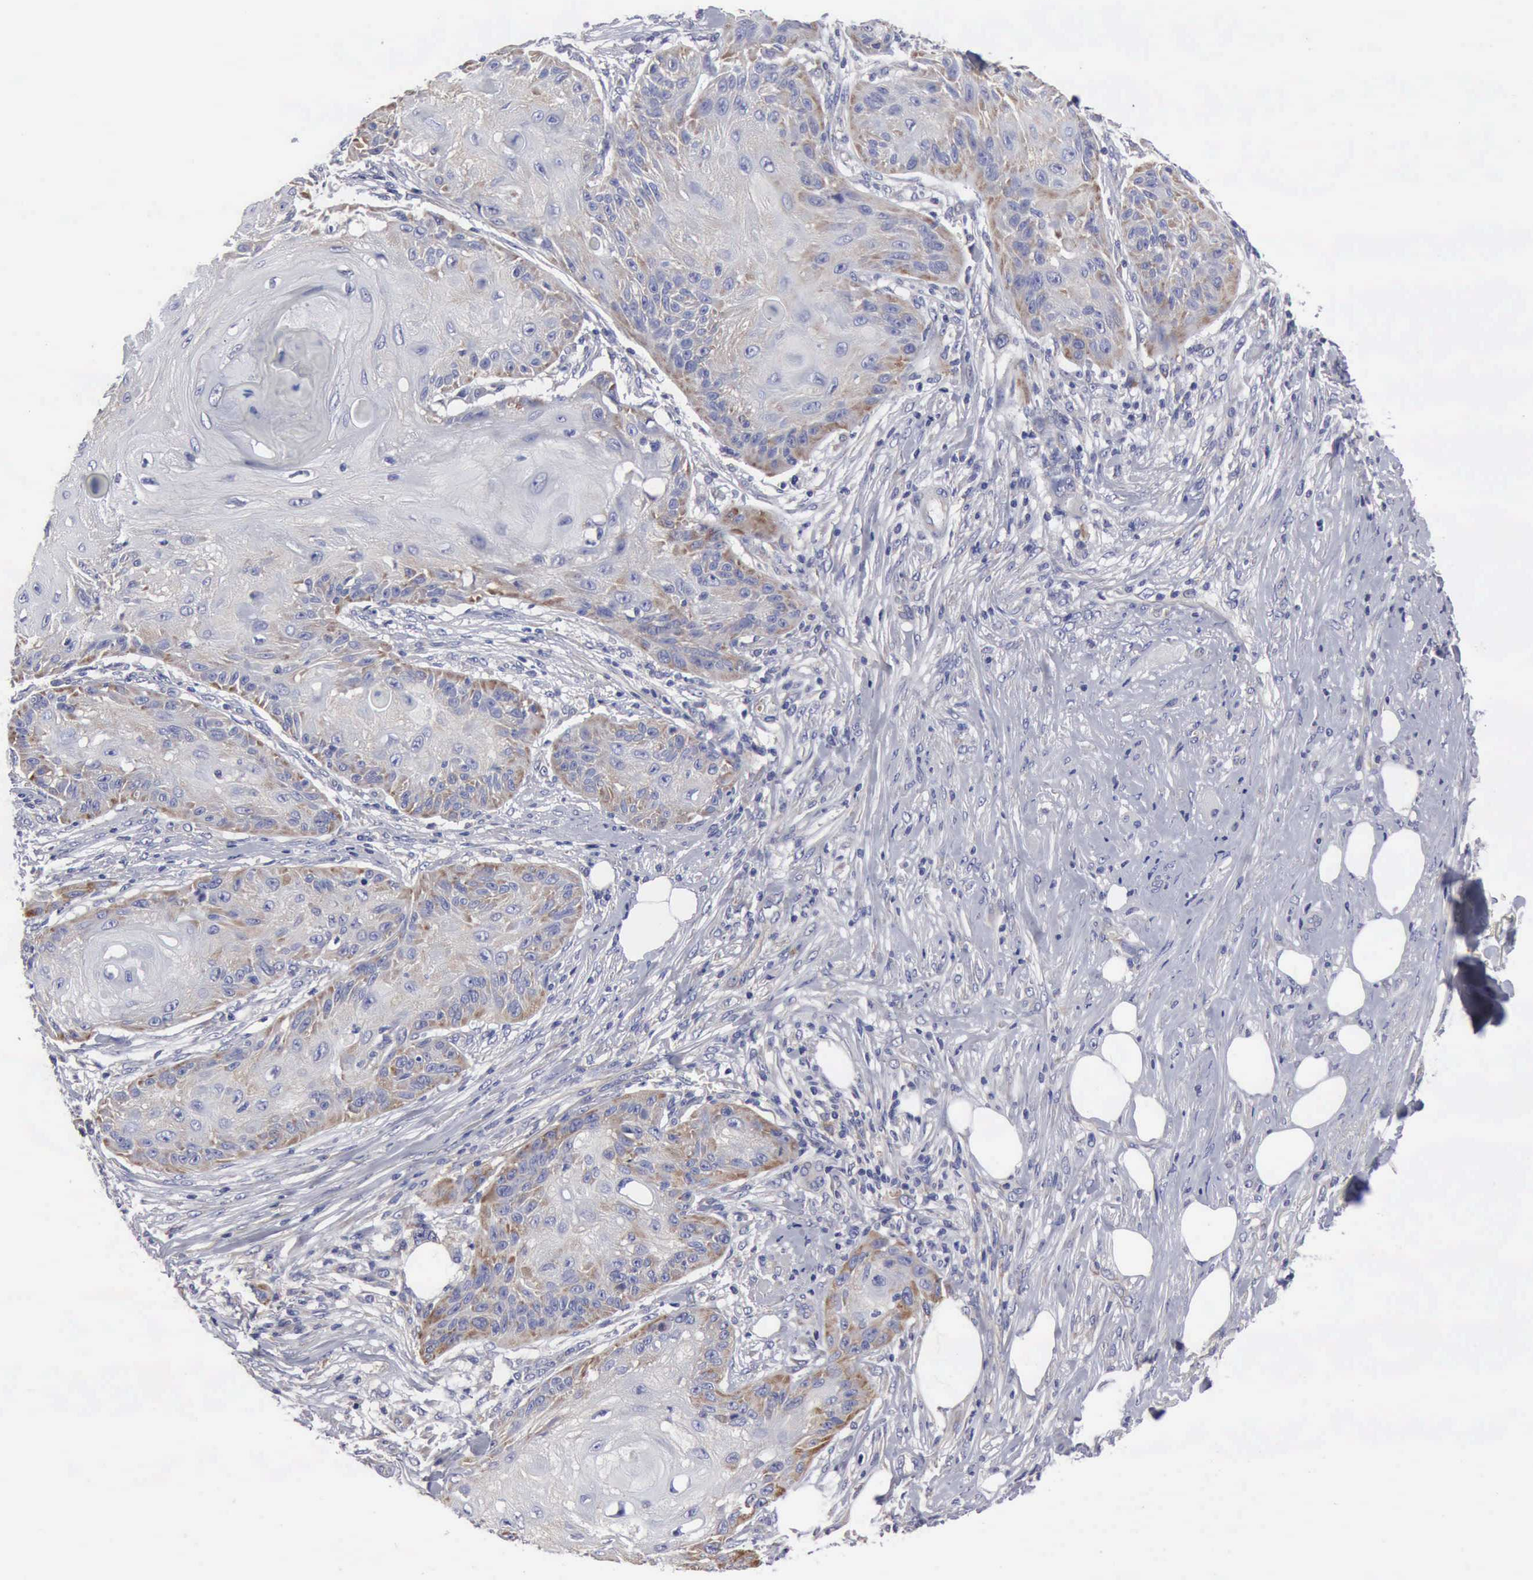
{"staining": {"intensity": "moderate", "quantity": "25%-75%", "location": "cytoplasmic/membranous"}, "tissue": "skin cancer", "cell_type": "Tumor cells", "image_type": "cancer", "snomed": [{"axis": "morphology", "description": "Squamous cell carcinoma, NOS"}, {"axis": "topography", "description": "Skin"}], "caption": "Skin cancer (squamous cell carcinoma) stained with IHC exhibits moderate cytoplasmic/membranous expression in approximately 25%-75% of tumor cells.", "gene": "TXLNG", "patient": {"sex": "female", "age": 88}}